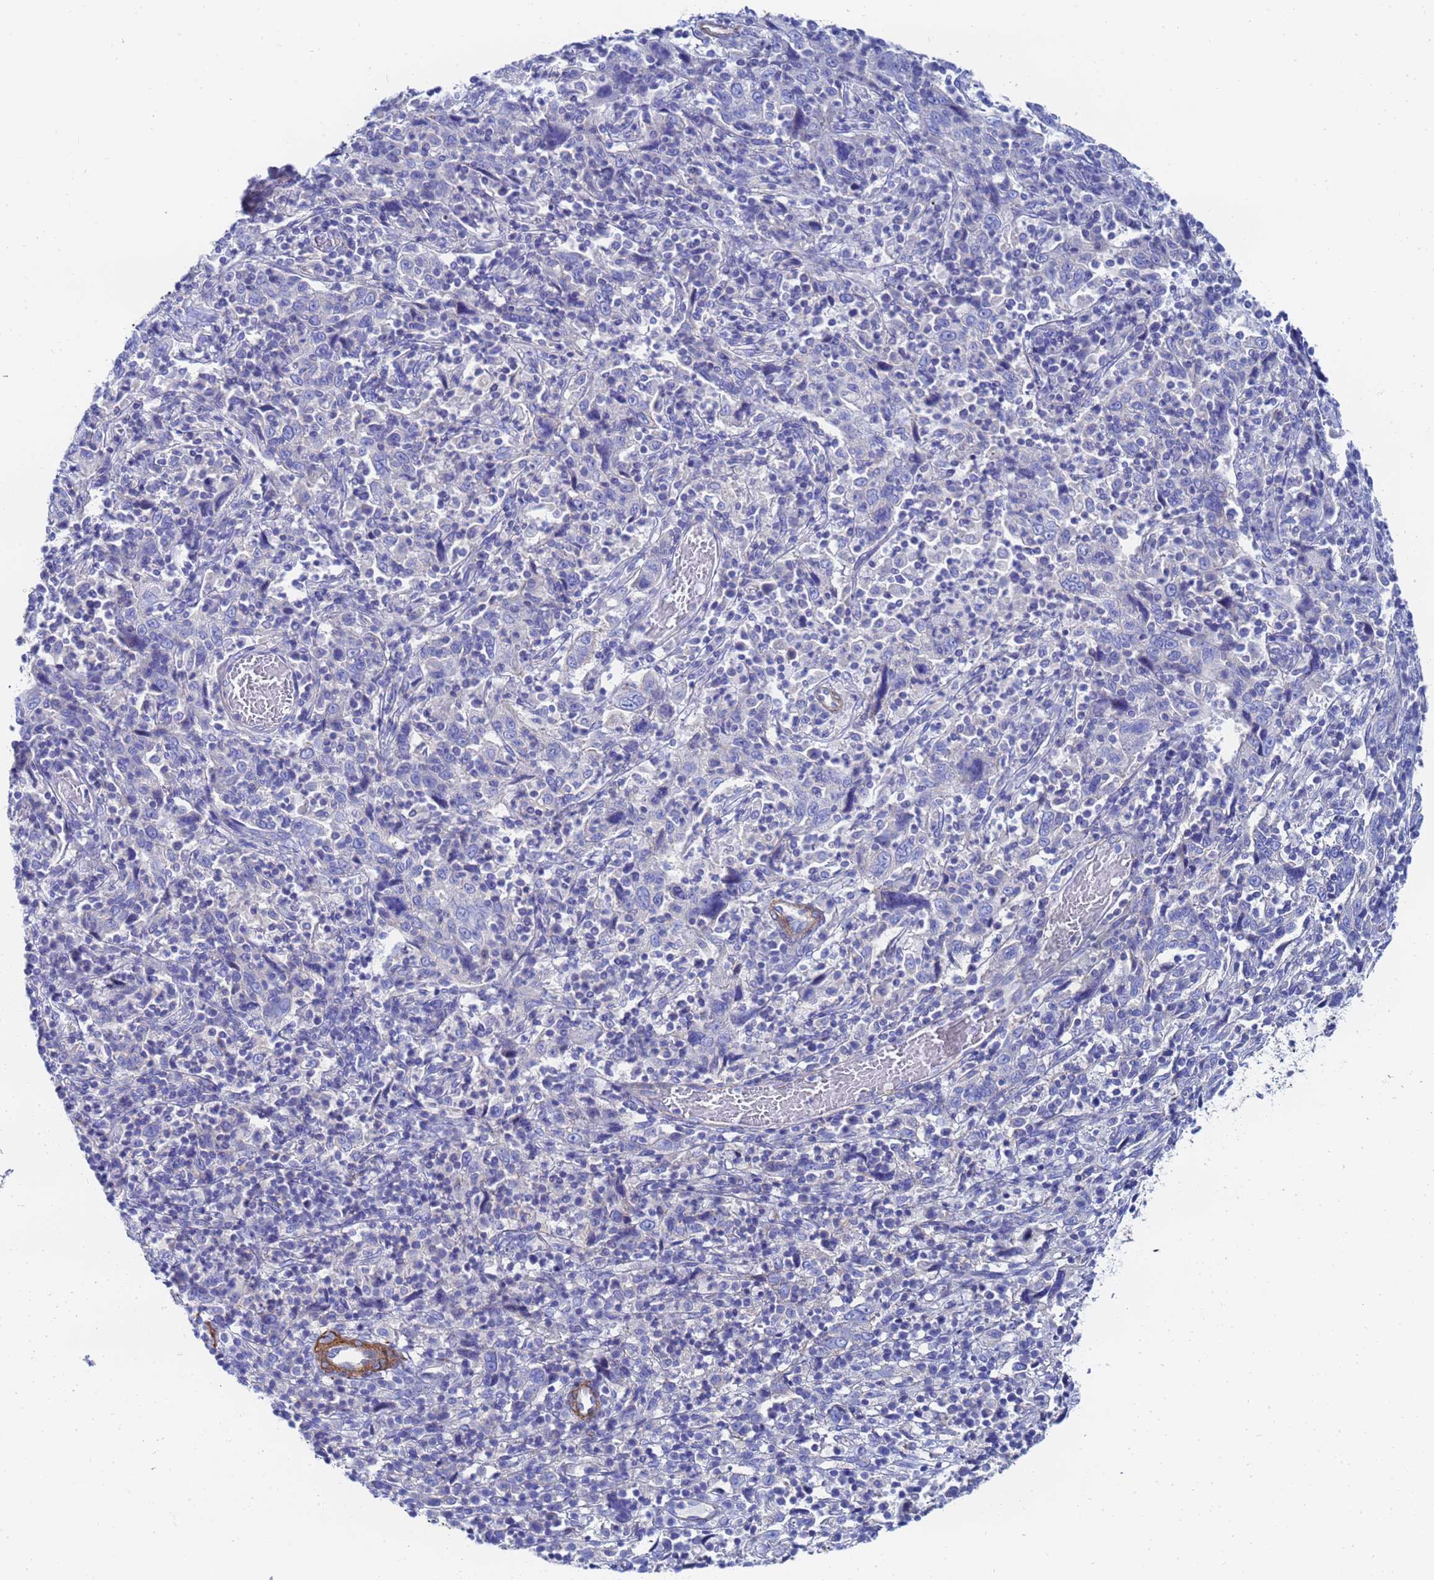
{"staining": {"intensity": "negative", "quantity": "none", "location": "none"}, "tissue": "cervical cancer", "cell_type": "Tumor cells", "image_type": "cancer", "snomed": [{"axis": "morphology", "description": "Squamous cell carcinoma, NOS"}, {"axis": "topography", "description": "Cervix"}], "caption": "Tumor cells are negative for protein expression in human cervical cancer (squamous cell carcinoma).", "gene": "RAB39B", "patient": {"sex": "female", "age": 46}}